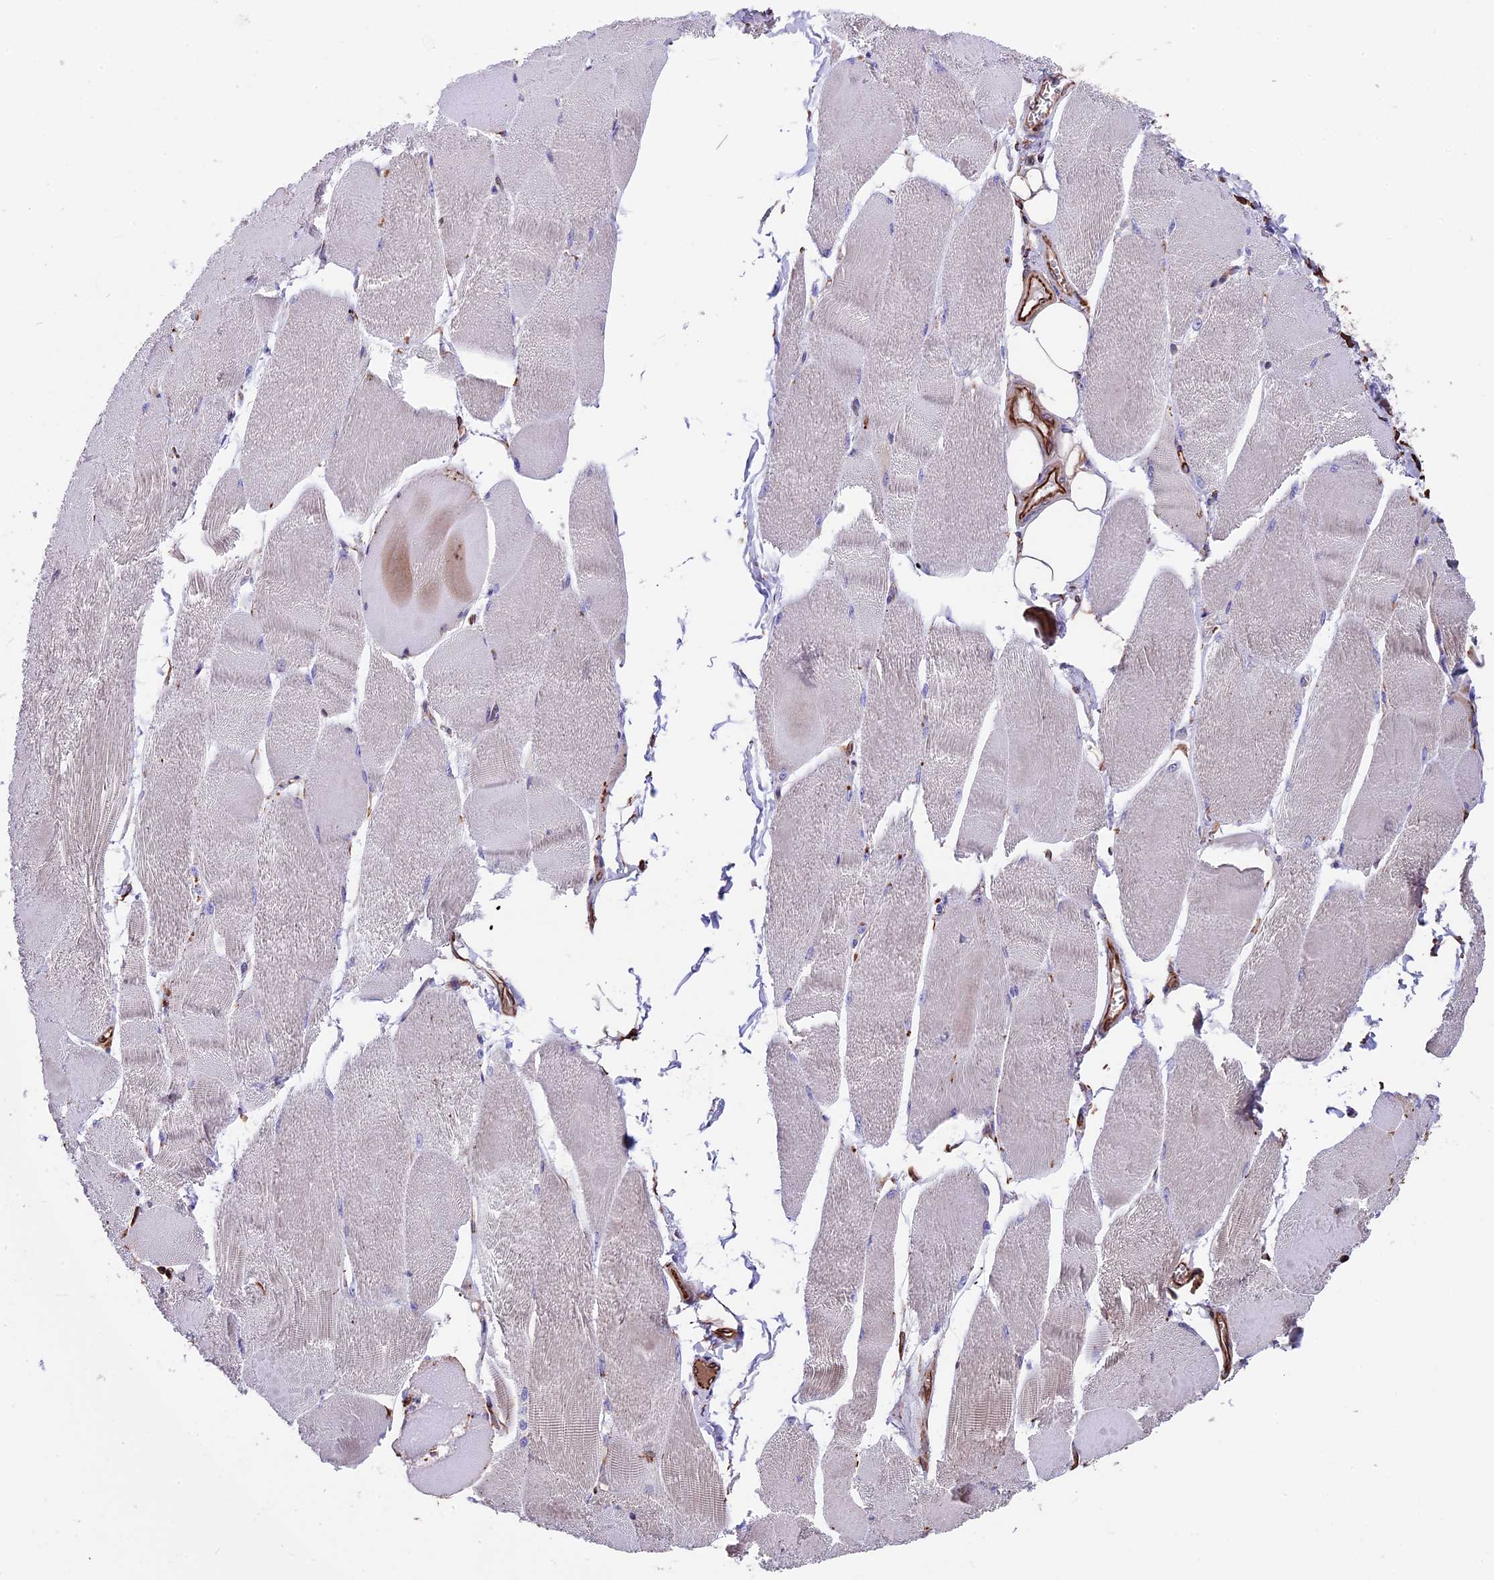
{"staining": {"intensity": "weak", "quantity": "<25%", "location": "cytoplasmic/membranous"}, "tissue": "skeletal muscle", "cell_type": "Myocytes", "image_type": "normal", "snomed": [{"axis": "morphology", "description": "Normal tissue, NOS"}, {"axis": "morphology", "description": "Basal cell carcinoma"}, {"axis": "topography", "description": "Skeletal muscle"}], "caption": "Immunohistochemistry image of unremarkable skeletal muscle: skeletal muscle stained with DAB reveals no significant protein positivity in myocytes.", "gene": "SEH1L", "patient": {"sex": "female", "age": 64}}